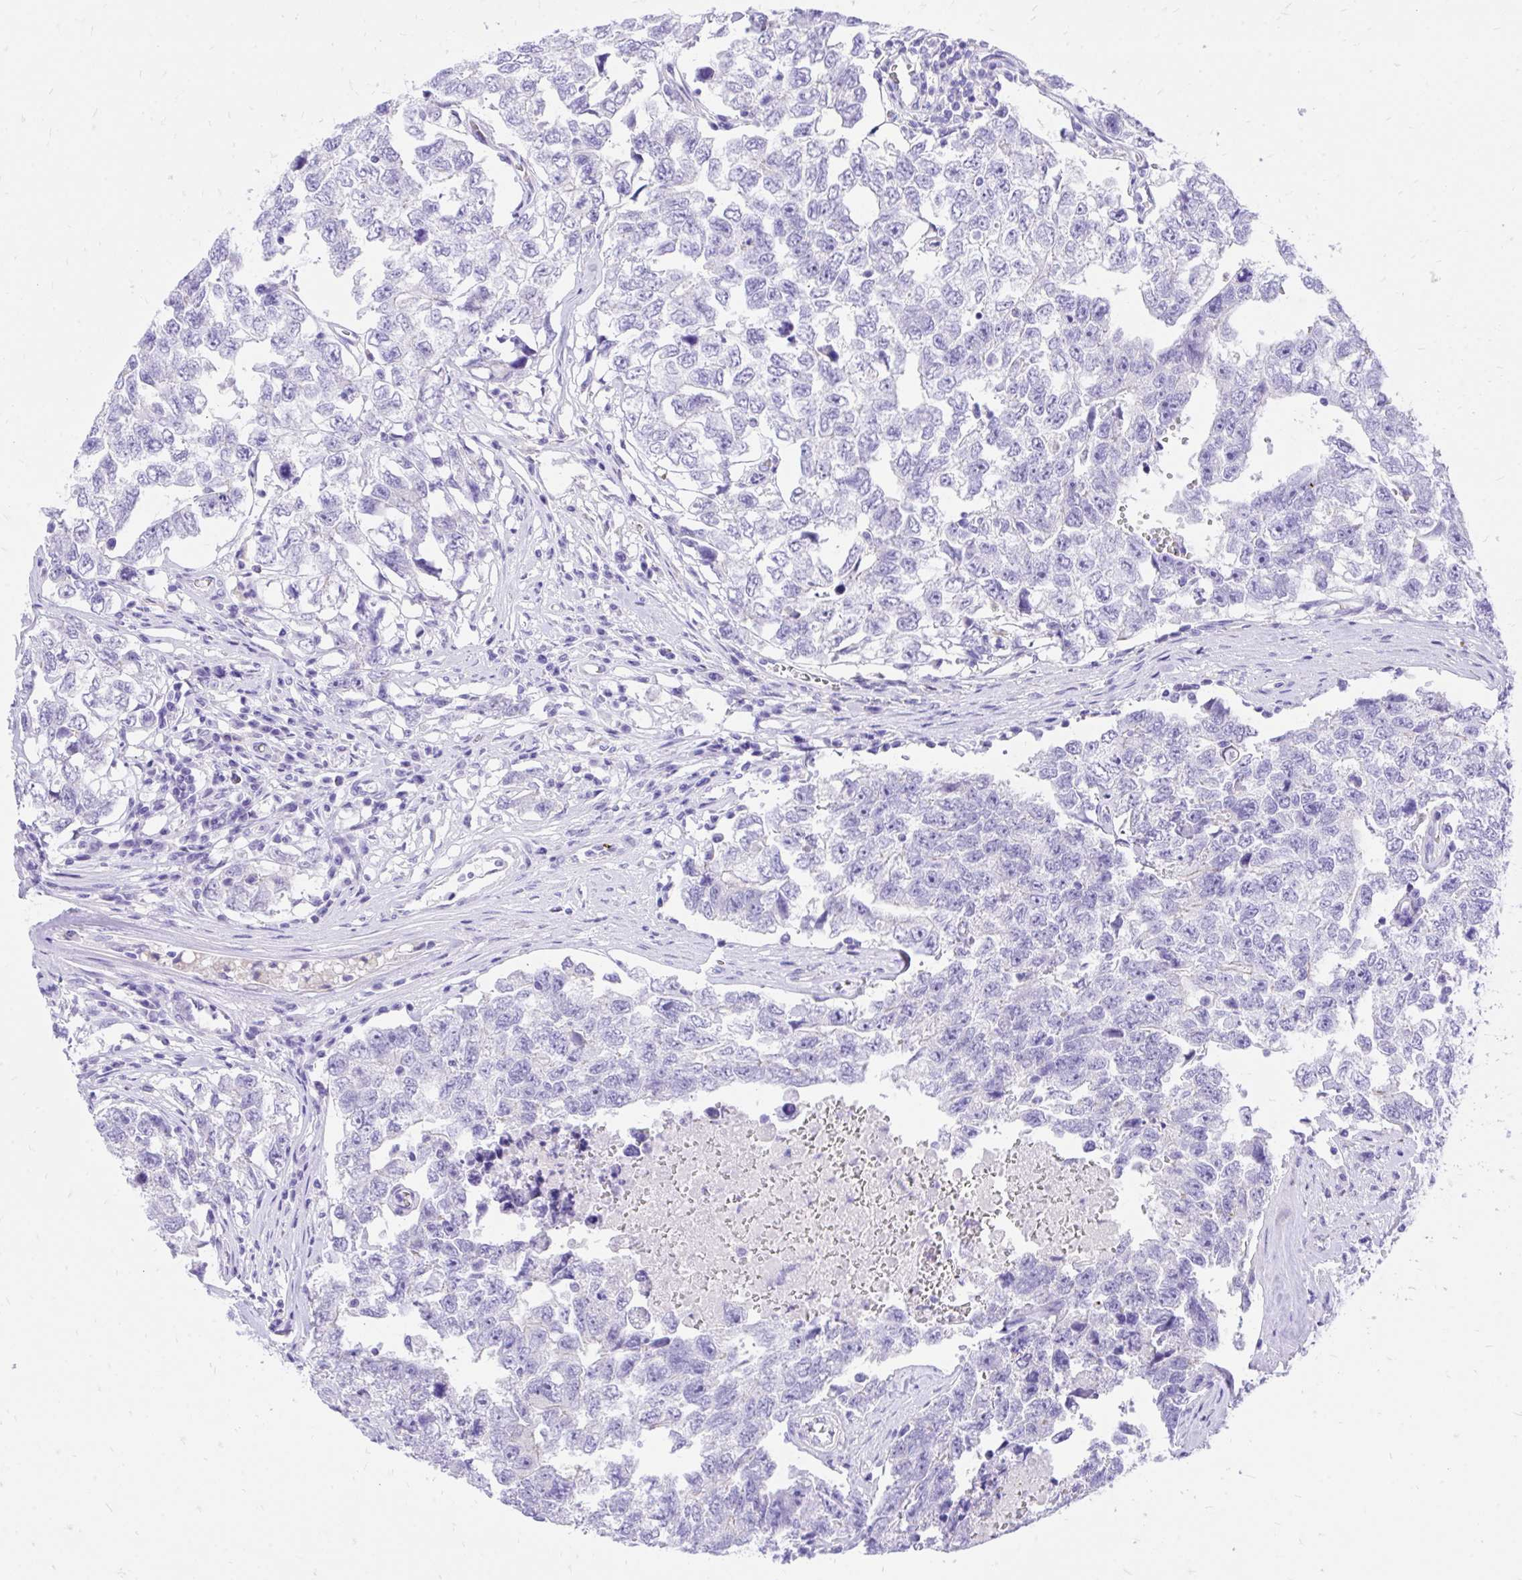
{"staining": {"intensity": "negative", "quantity": "none", "location": "none"}, "tissue": "testis cancer", "cell_type": "Tumor cells", "image_type": "cancer", "snomed": [{"axis": "morphology", "description": "Carcinoma, Embryonal, NOS"}, {"axis": "topography", "description": "Testis"}], "caption": "A histopathology image of human embryonal carcinoma (testis) is negative for staining in tumor cells. (DAB IHC, high magnification).", "gene": "MON1A", "patient": {"sex": "male", "age": 22}}